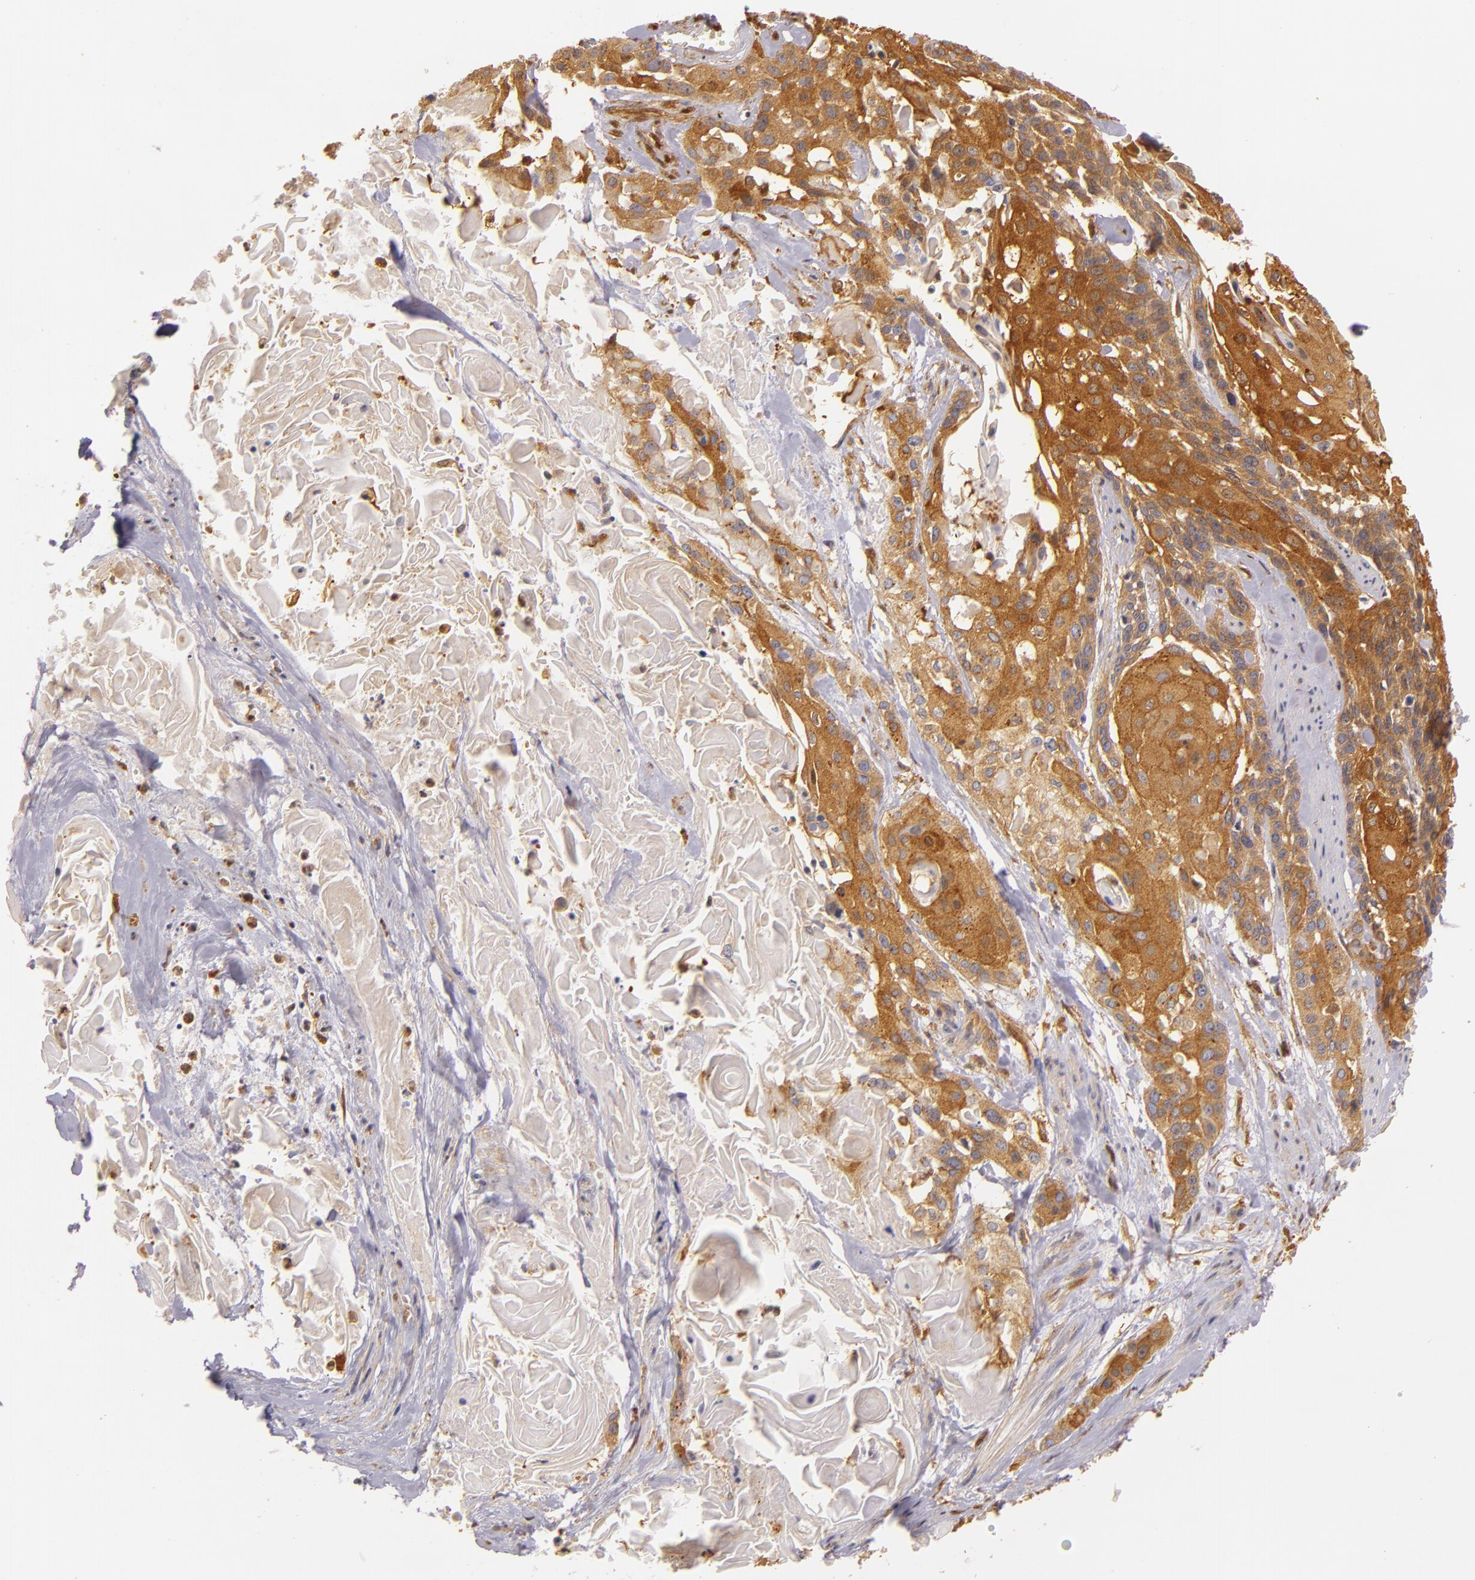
{"staining": {"intensity": "strong", "quantity": ">75%", "location": "cytoplasmic/membranous"}, "tissue": "cervical cancer", "cell_type": "Tumor cells", "image_type": "cancer", "snomed": [{"axis": "morphology", "description": "Squamous cell carcinoma, NOS"}, {"axis": "topography", "description": "Cervix"}], "caption": "Protein expression analysis of cervical cancer (squamous cell carcinoma) exhibits strong cytoplasmic/membranous expression in approximately >75% of tumor cells. (IHC, brightfield microscopy, high magnification).", "gene": "TOM1", "patient": {"sex": "female", "age": 57}}